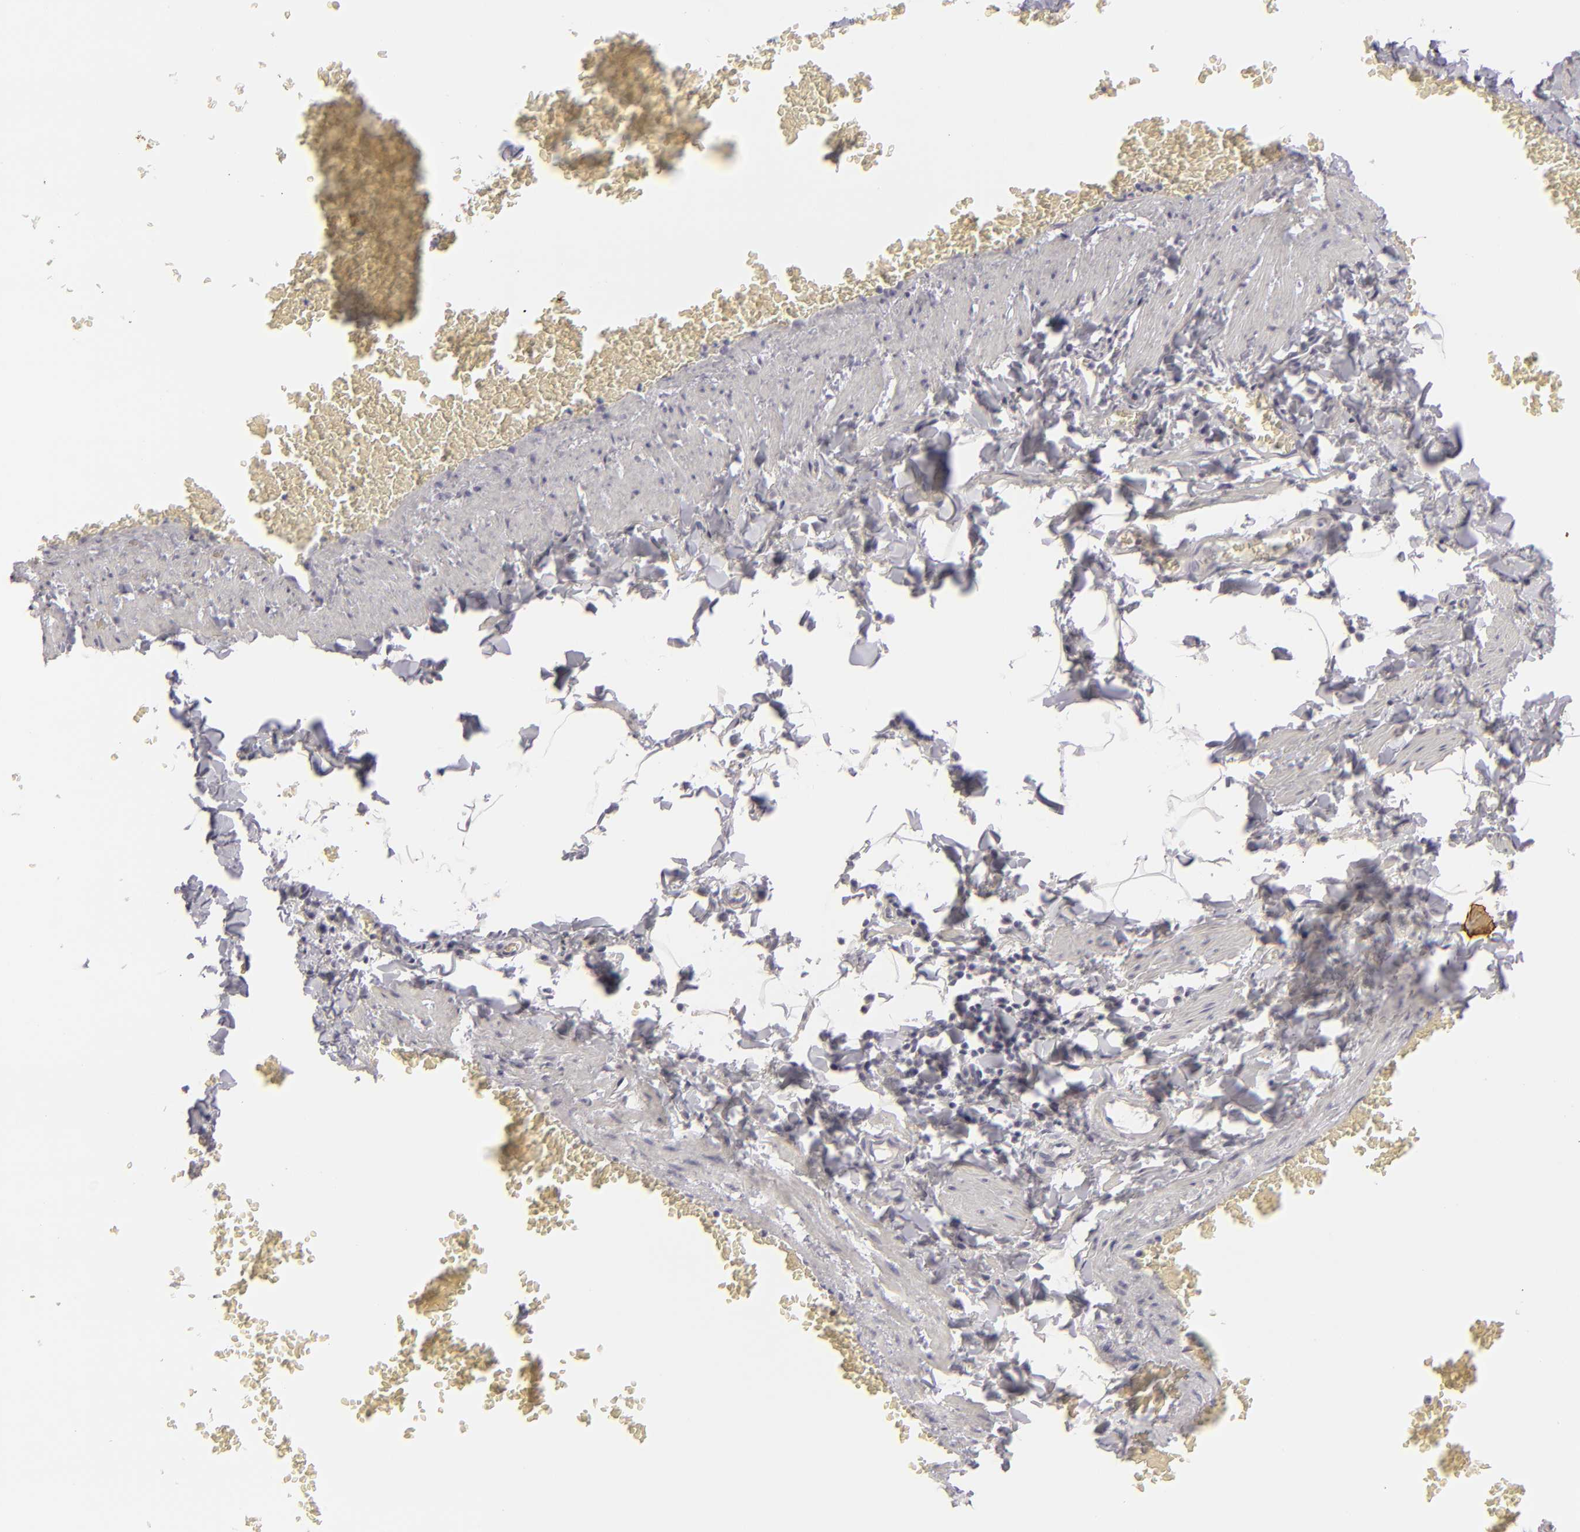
{"staining": {"intensity": "negative", "quantity": "none", "location": "none"}, "tissue": "adipose tissue", "cell_type": "Adipocytes", "image_type": "normal", "snomed": [{"axis": "morphology", "description": "Normal tissue, NOS"}, {"axis": "topography", "description": "Vascular tissue"}], "caption": "Image shows no significant protein positivity in adipocytes of benign adipose tissue.", "gene": "KRT1", "patient": {"sex": "male", "age": 41}}